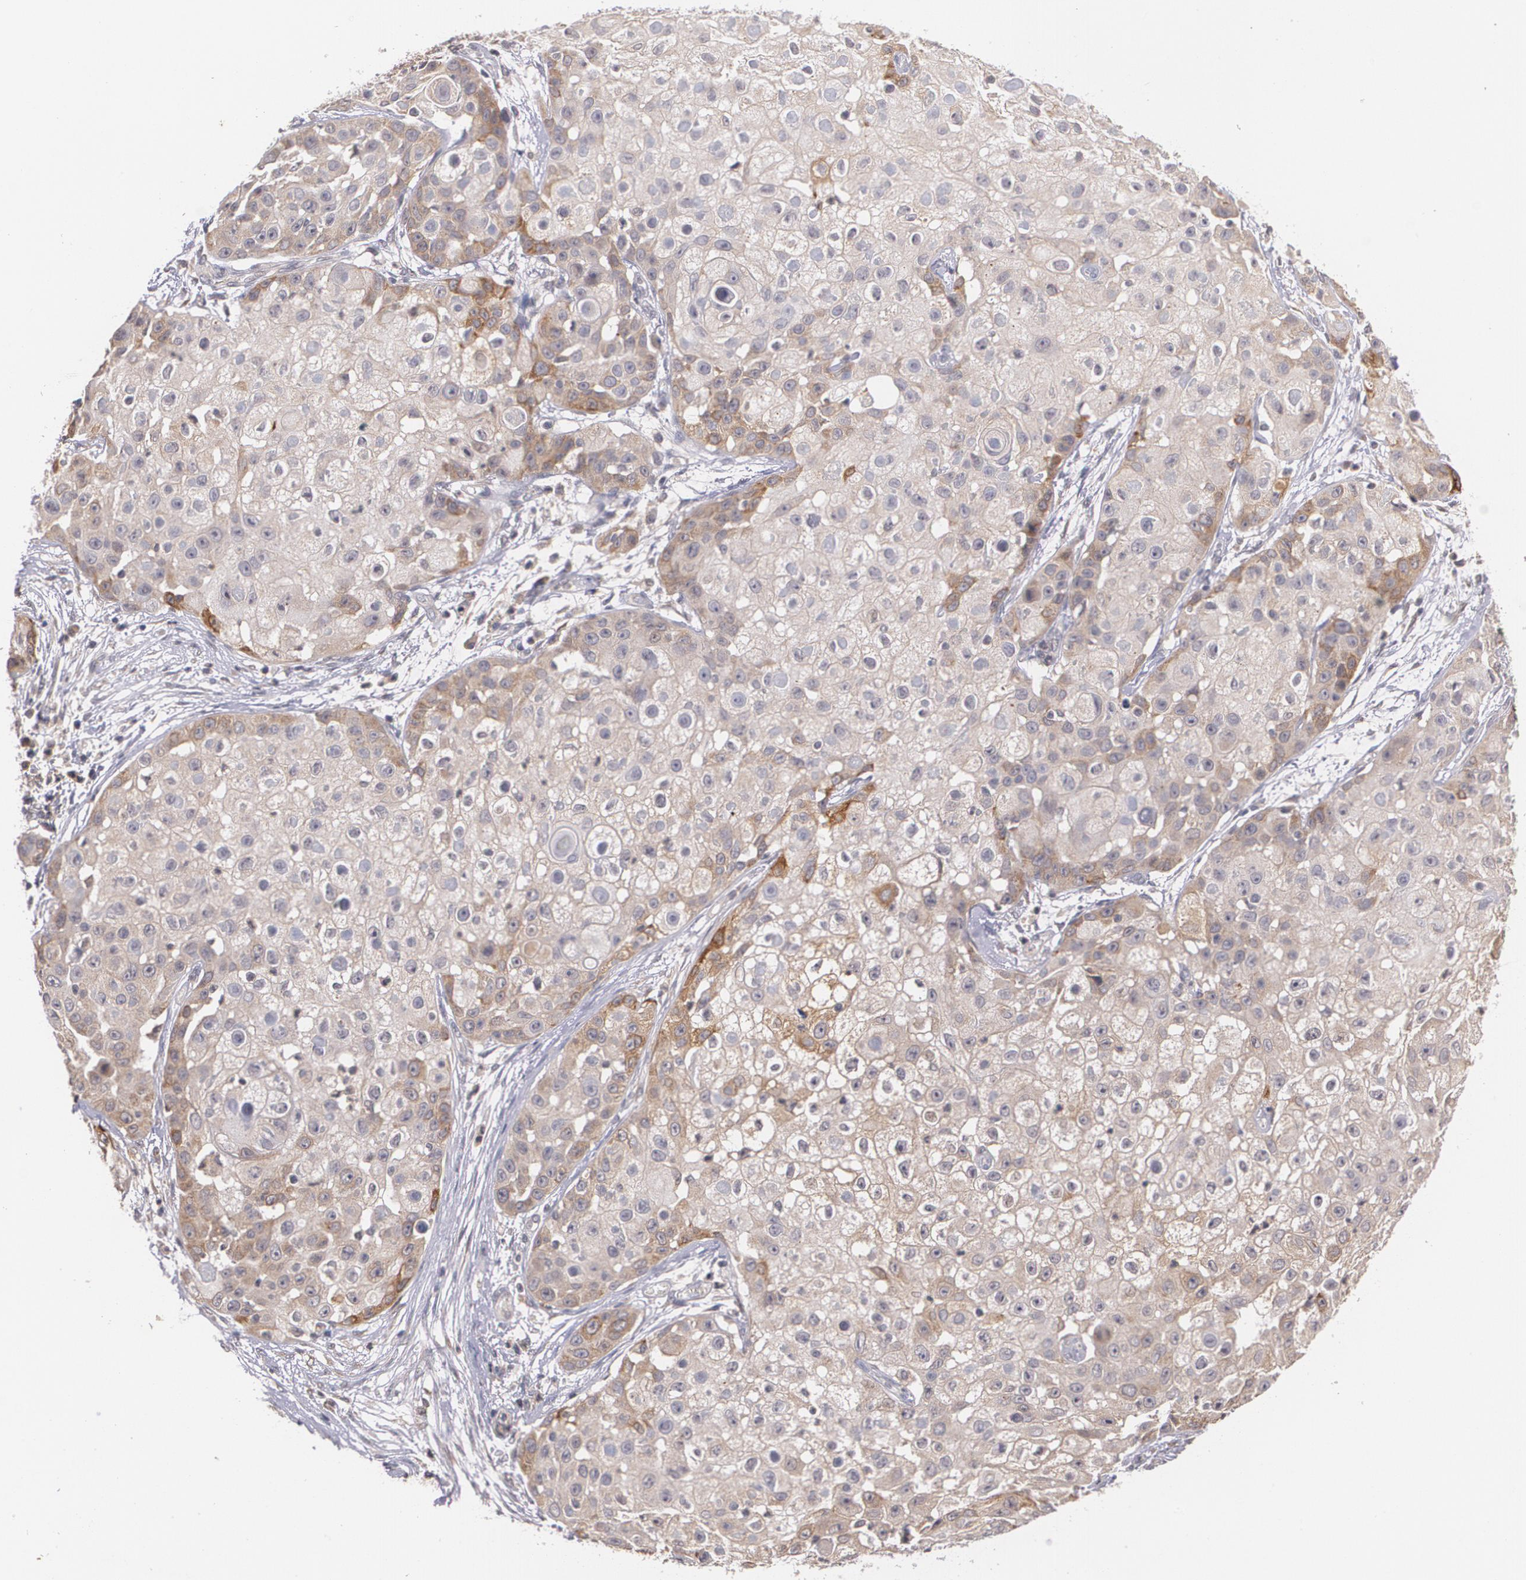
{"staining": {"intensity": "weak", "quantity": "25%-75%", "location": "cytoplasmic/membranous"}, "tissue": "skin cancer", "cell_type": "Tumor cells", "image_type": "cancer", "snomed": [{"axis": "morphology", "description": "Squamous cell carcinoma, NOS"}, {"axis": "topography", "description": "Skin"}], "caption": "Squamous cell carcinoma (skin) was stained to show a protein in brown. There is low levels of weak cytoplasmic/membranous positivity in about 25%-75% of tumor cells.", "gene": "IFNGR2", "patient": {"sex": "female", "age": 57}}